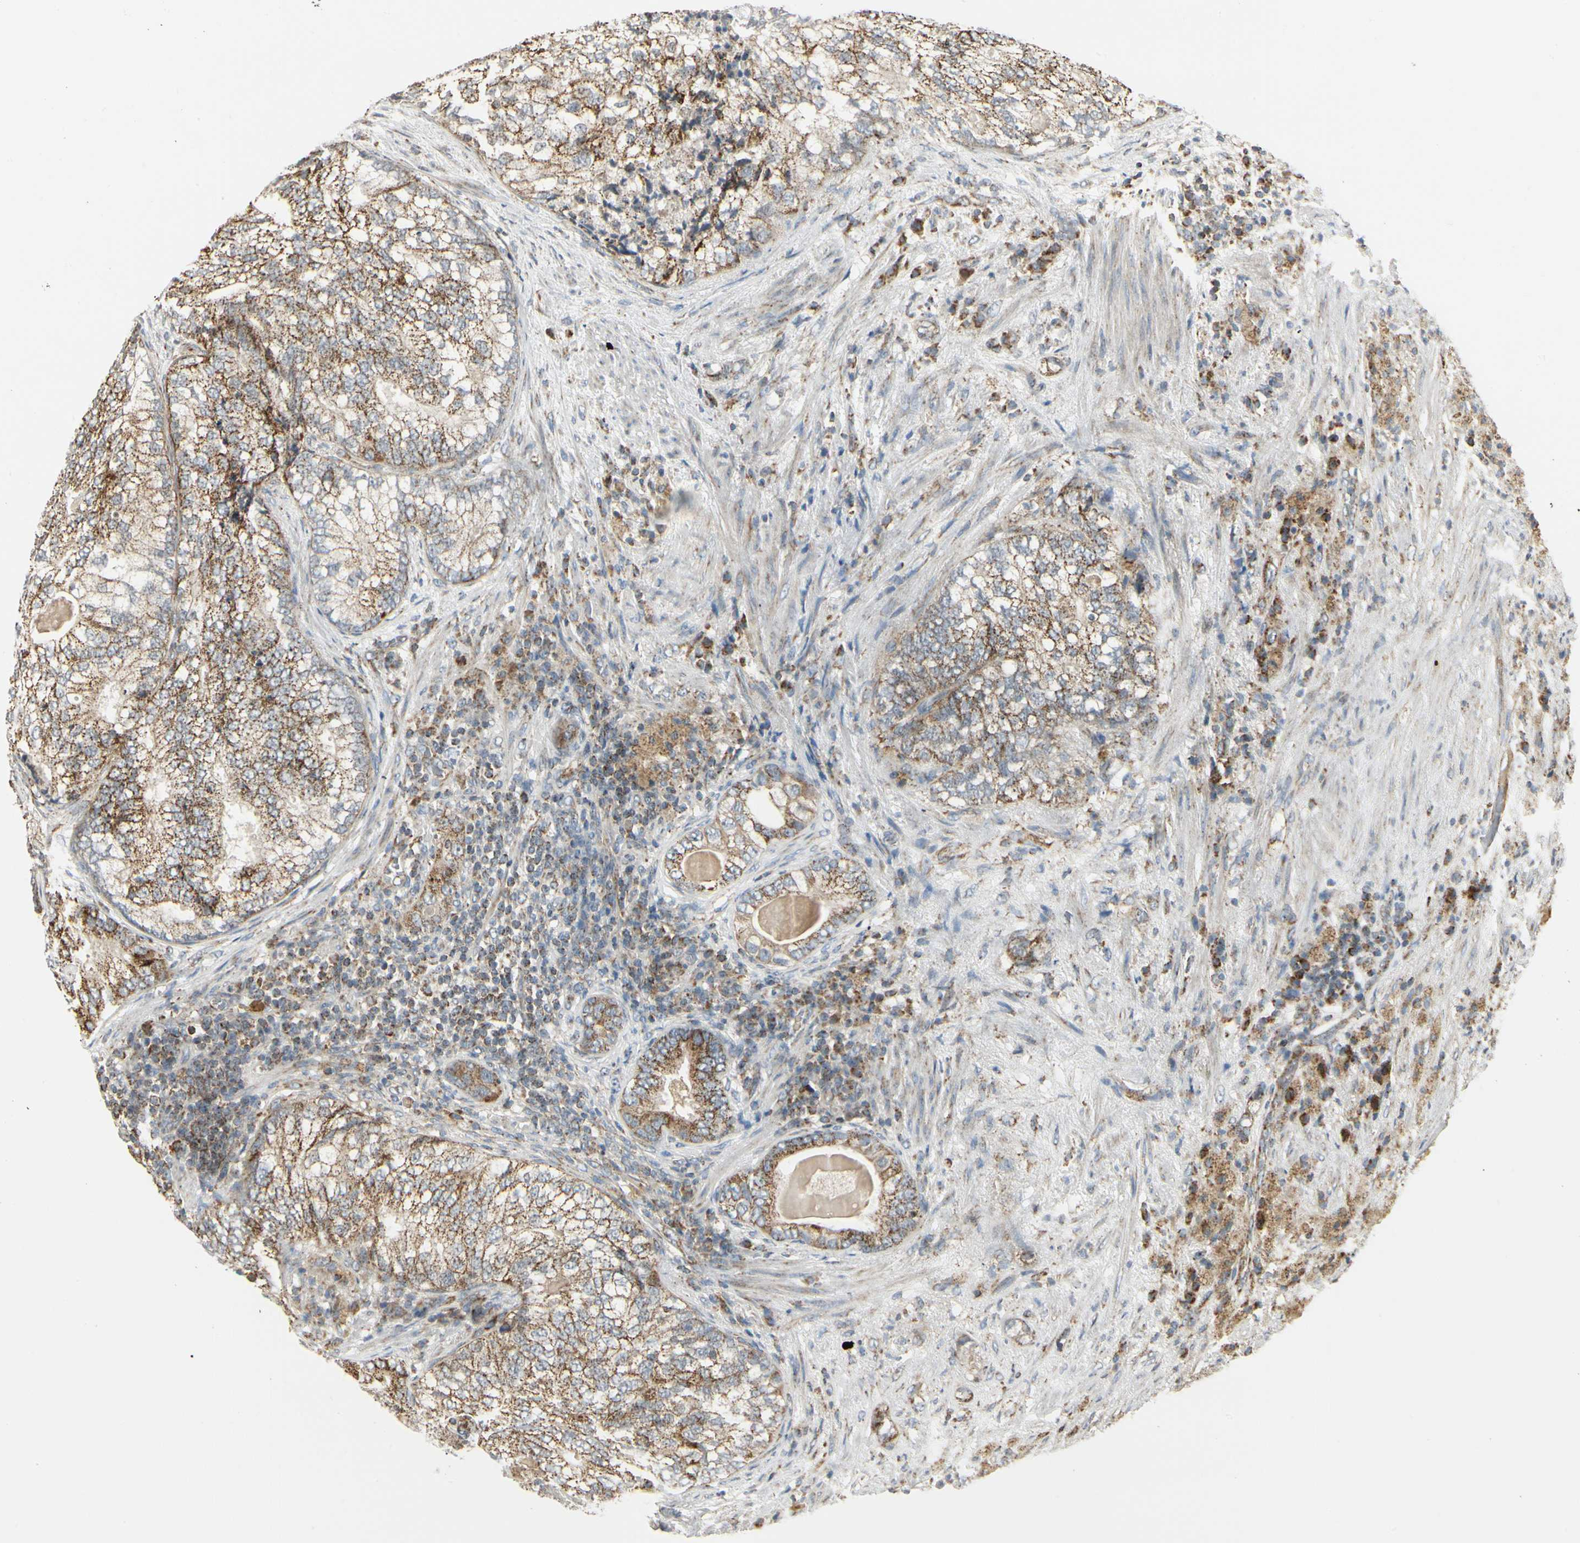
{"staining": {"intensity": "moderate", "quantity": ">75%", "location": "cytoplasmic/membranous"}, "tissue": "prostate cancer", "cell_type": "Tumor cells", "image_type": "cancer", "snomed": [{"axis": "morphology", "description": "Adenocarcinoma, High grade"}, {"axis": "topography", "description": "Prostate"}], "caption": "IHC of prostate adenocarcinoma (high-grade) shows medium levels of moderate cytoplasmic/membranous expression in about >75% of tumor cells.", "gene": "ANKS6", "patient": {"sex": "male", "age": 66}}